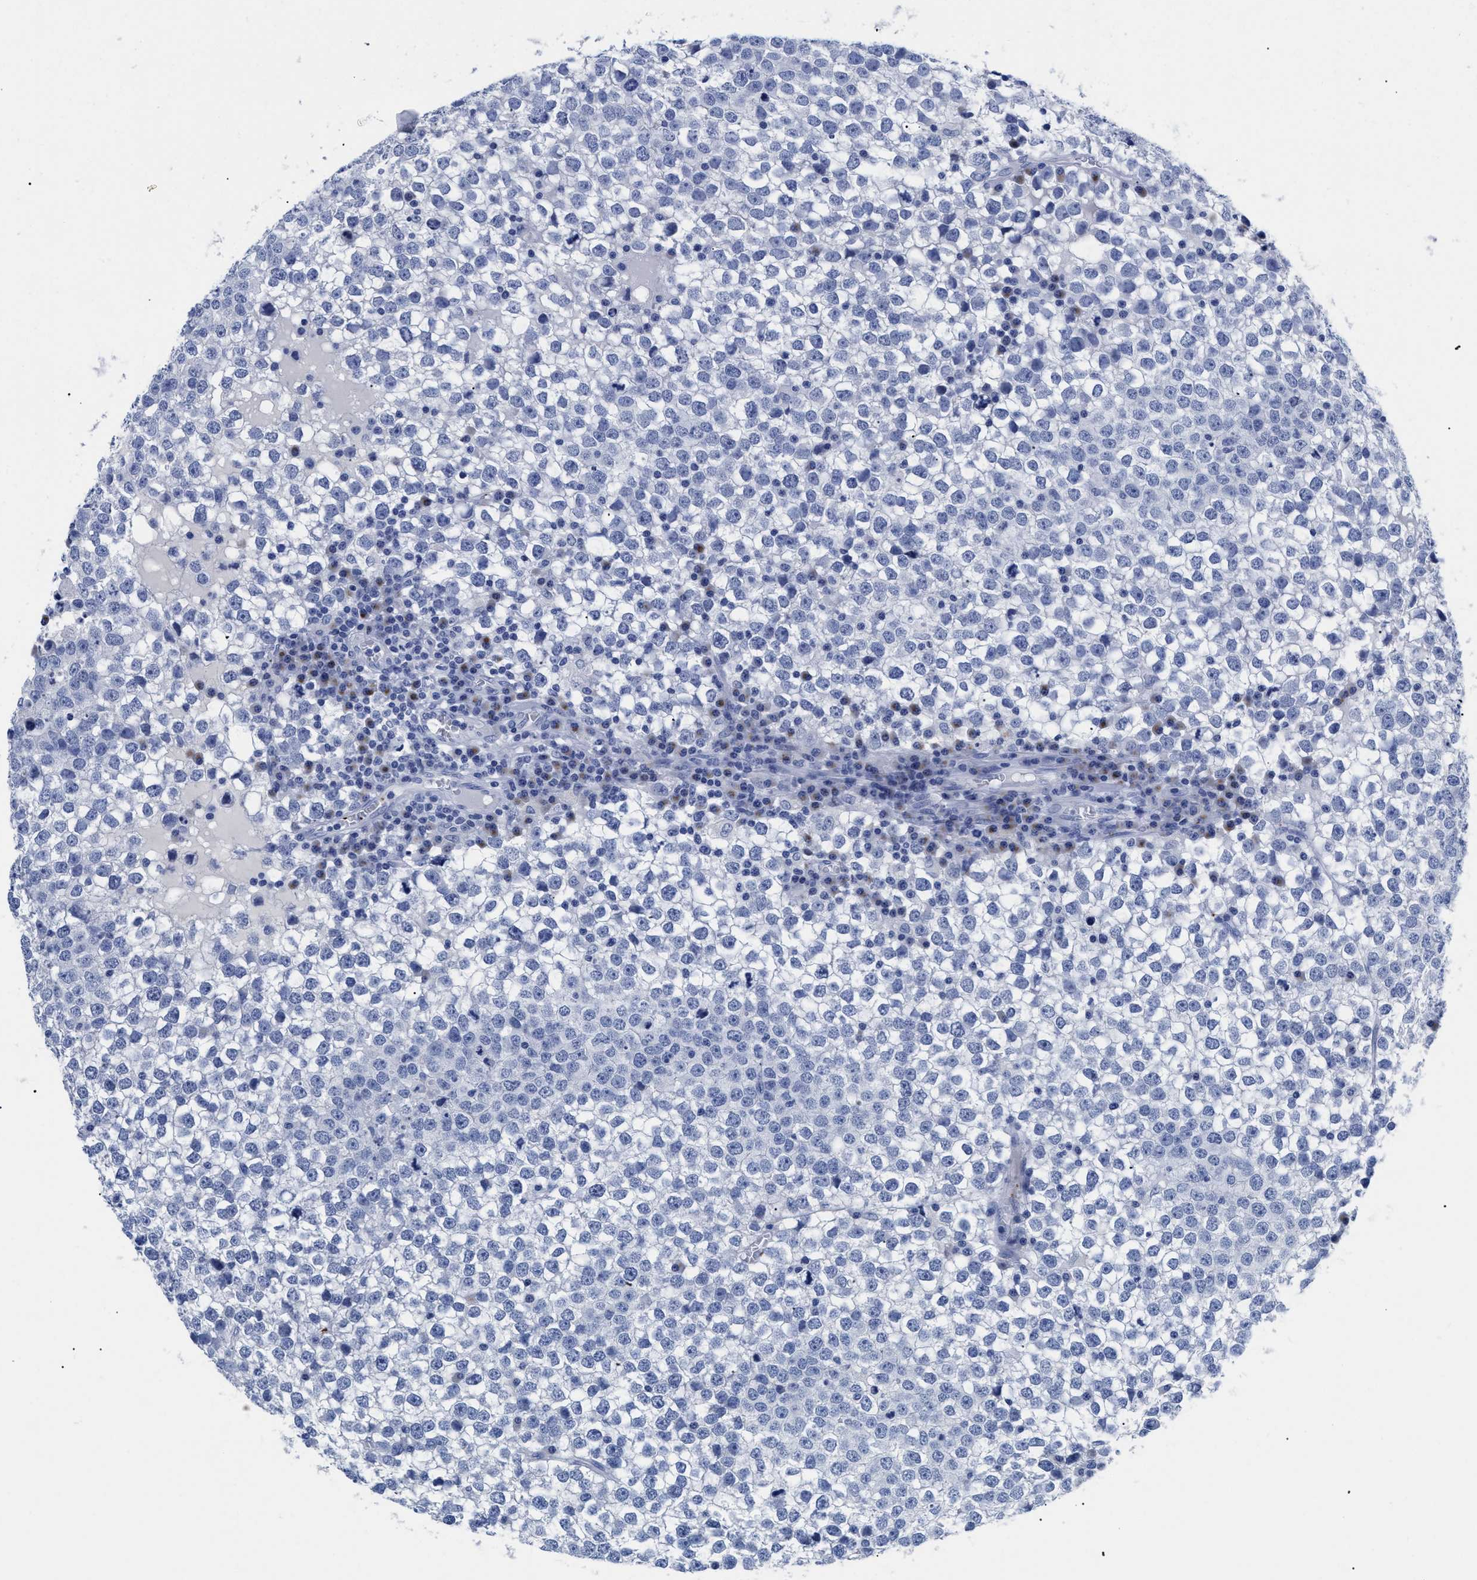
{"staining": {"intensity": "negative", "quantity": "none", "location": "none"}, "tissue": "testis cancer", "cell_type": "Tumor cells", "image_type": "cancer", "snomed": [{"axis": "morphology", "description": "Seminoma, NOS"}, {"axis": "topography", "description": "Testis"}], "caption": "Immunohistochemical staining of testis cancer exhibits no significant expression in tumor cells. Nuclei are stained in blue.", "gene": "TREML1", "patient": {"sex": "male", "age": 65}}